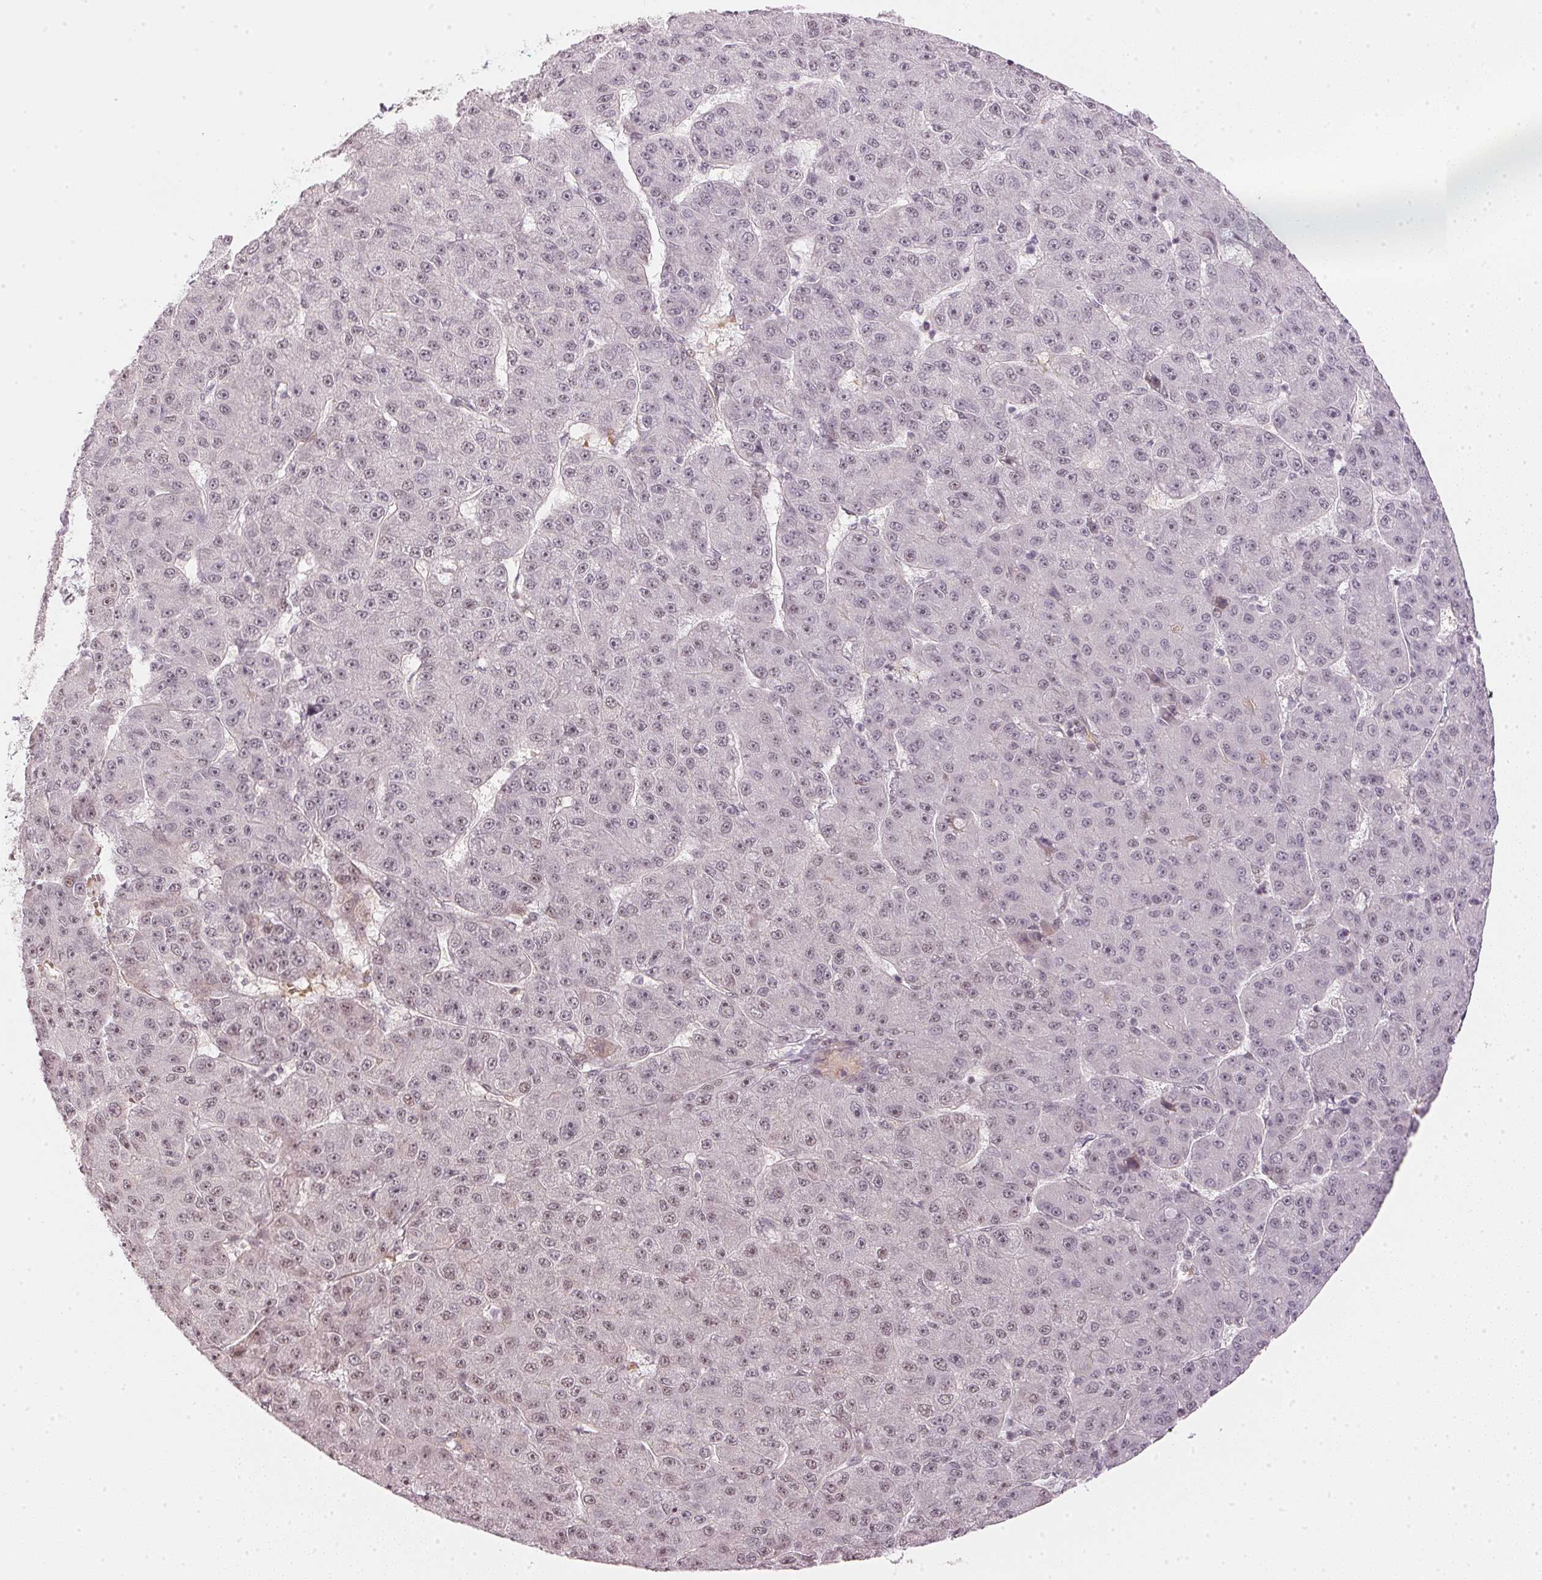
{"staining": {"intensity": "moderate", "quantity": "<25%", "location": "nuclear"}, "tissue": "liver cancer", "cell_type": "Tumor cells", "image_type": "cancer", "snomed": [{"axis": "morphology", "description": "Carcinoma, Hepatocellular, NOS"}, {"axis": "topography", "description": "Liver"}], "caption": "Tumor cells exhibit low levels of moderate nuclear positivity in approximately <25% of cells in liver cancer.", "gene": "KAT6A", "patient": {"sex": "male", "age": 67}}